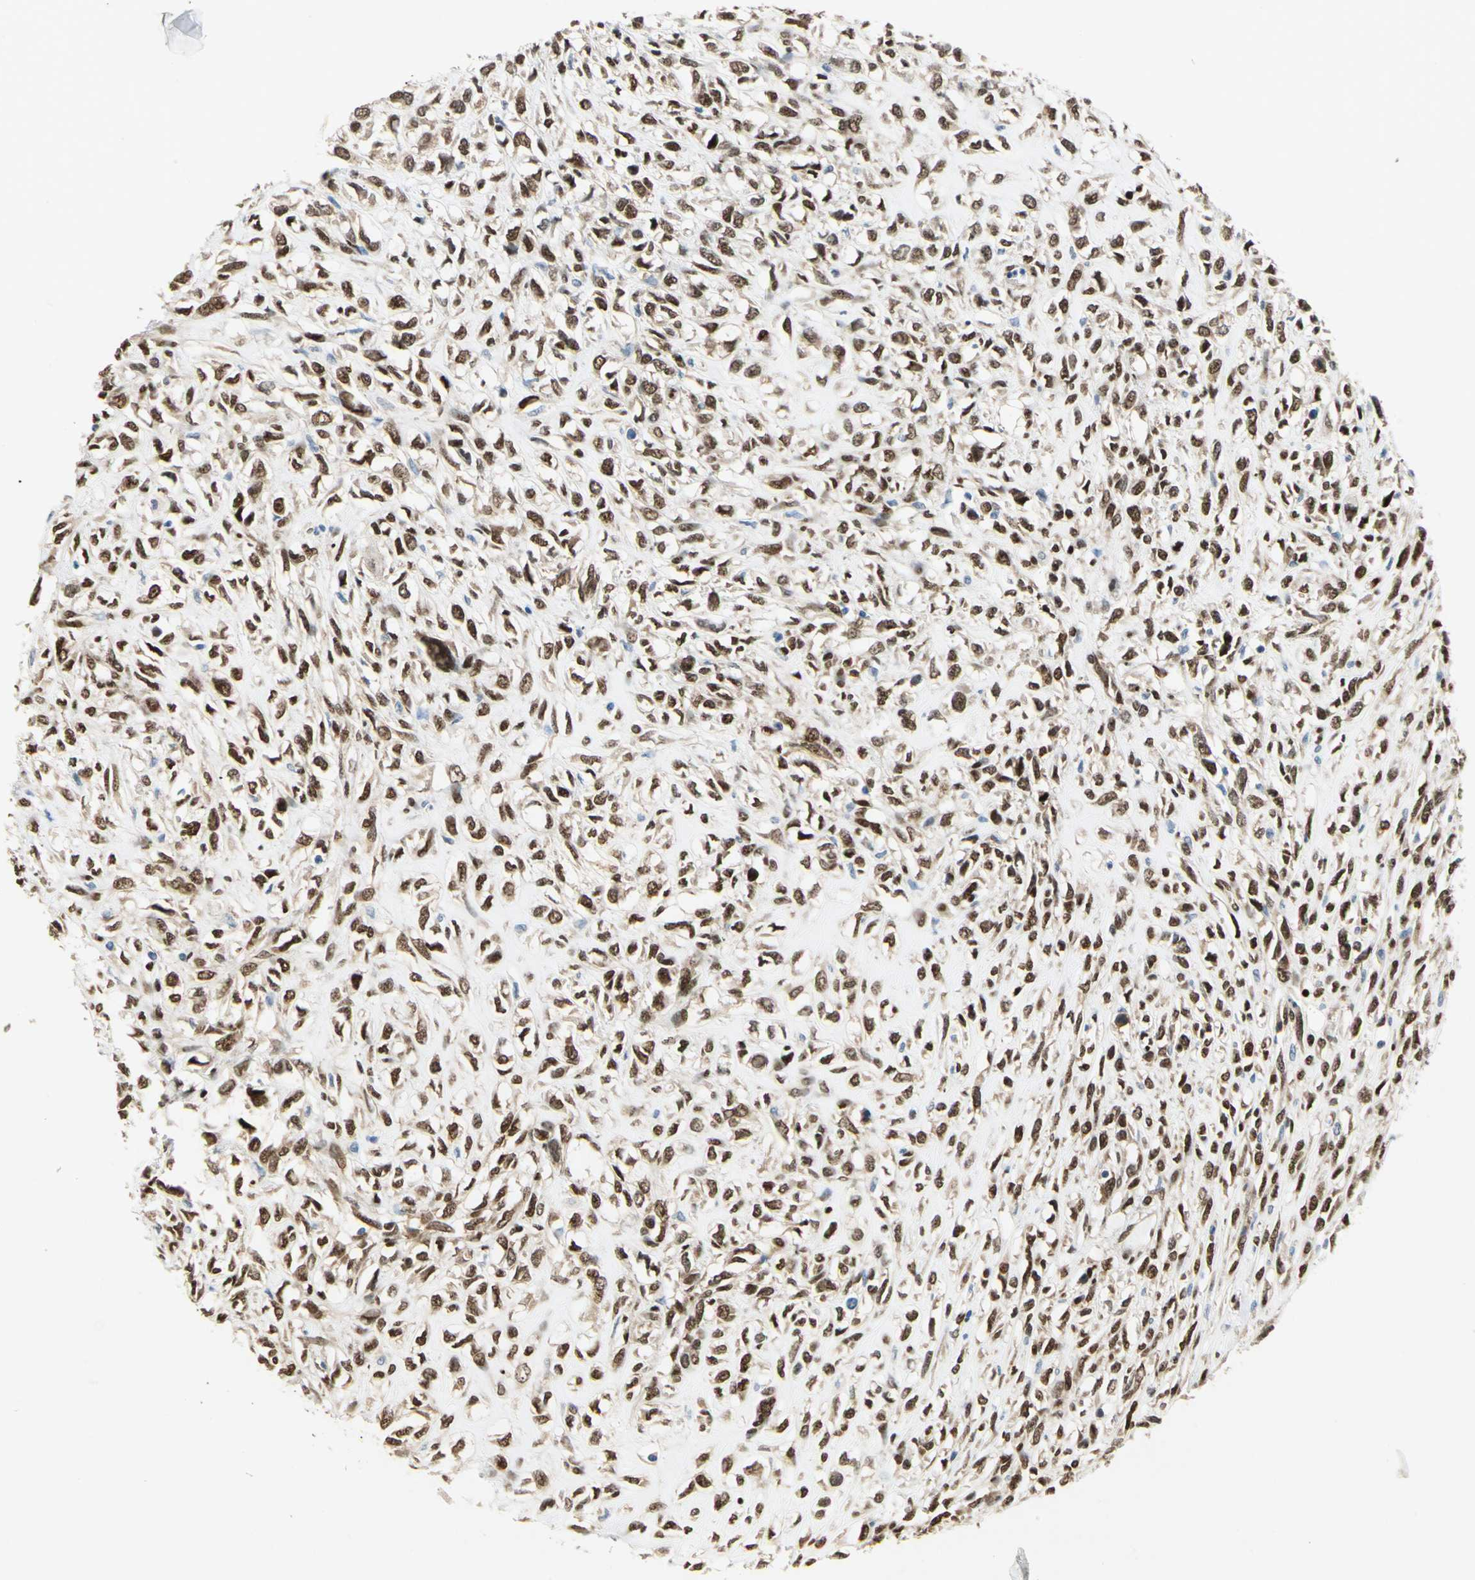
{"staining": {"intensity": "moderate", "quantity": ">75%", "location": "cytoplasmic/membranous,nuclear"}, "tissue": "head and neck cancer", "cell_type": "Tumor cells", "image_type": "cancer", "snomed": [{"axis": "morphology", "description": "Necrosis, NOS"}, {"axis": "morphology", "description": "Neoplasm, malignant, NOS"}, {"axis": "topography", "description": "Salivary gland"}, {"axis": "topography", "description": "Head-Neck"}], "caption": "Immunohistochemical staining of human head and neck cancer reveals medium levels of moderate cytoplasmic/membranous and nuclear expression in approximately >75% of tumor cells. The staining was performed using DAB (3,3'-diaminobenzidine) to visualize the protein expression in brown, while the nuclei were stained in blue with hematoxylin (Magnification: 20x).", "gene": "RBFOX2", "patient": {"sex": "male", "age": 43}}